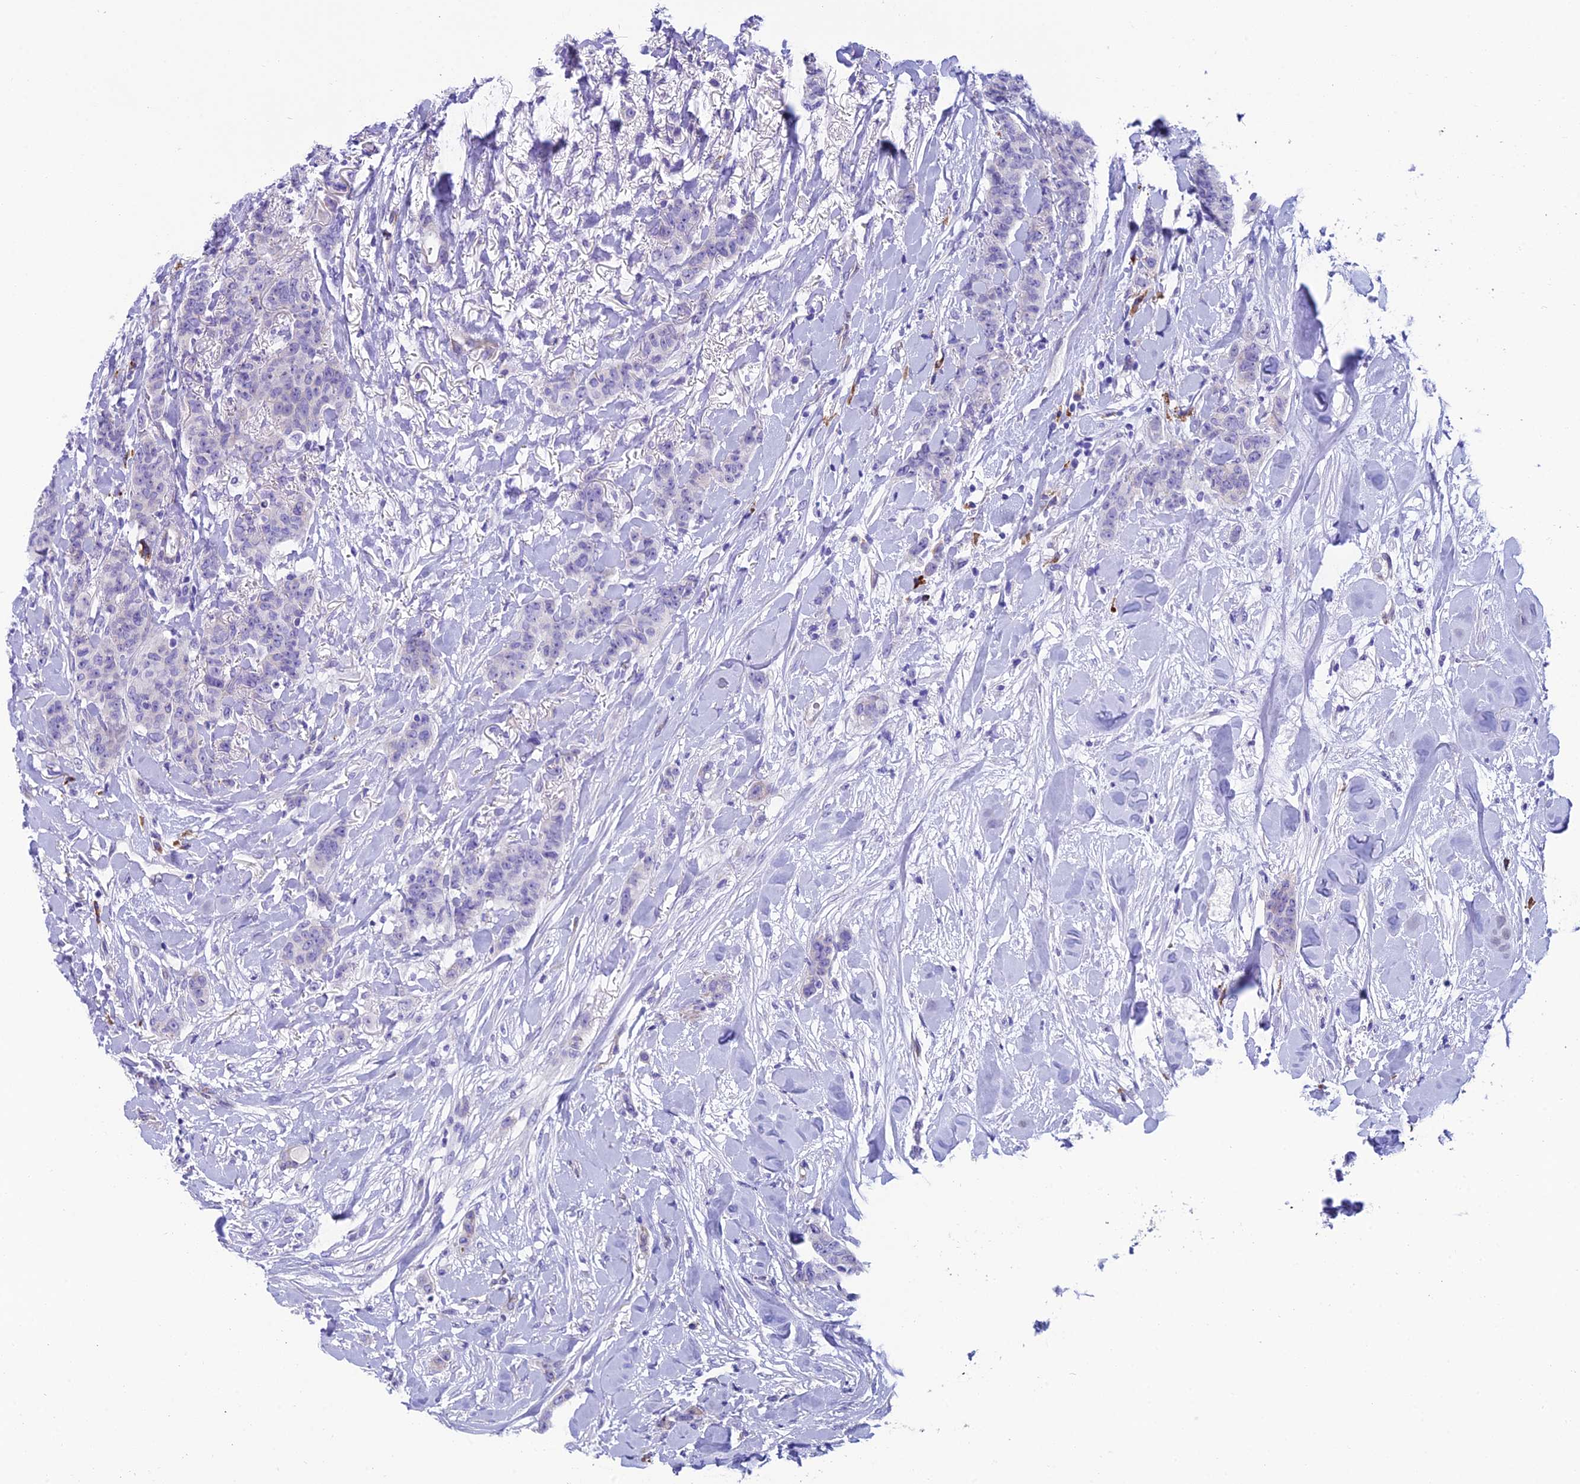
{"staining": {"intensity": "negative", "quantity": "none", "location": "none"}, "tissue": "breast cancer", "cell_type": "Tumor cells", "image_type": "cancer", "snomed": [{"axis": "morphology", "description": "Duct carcinoma"}, {"axis": "topography", "description": "Breast"}], "caption": "Human breast cancer (invasive ductal carcinoma) stained for a protein using IHC exhibits no staining in tumor cells.", "gene": "MACIR", "patient": {"sex": "female", "age": 40}}